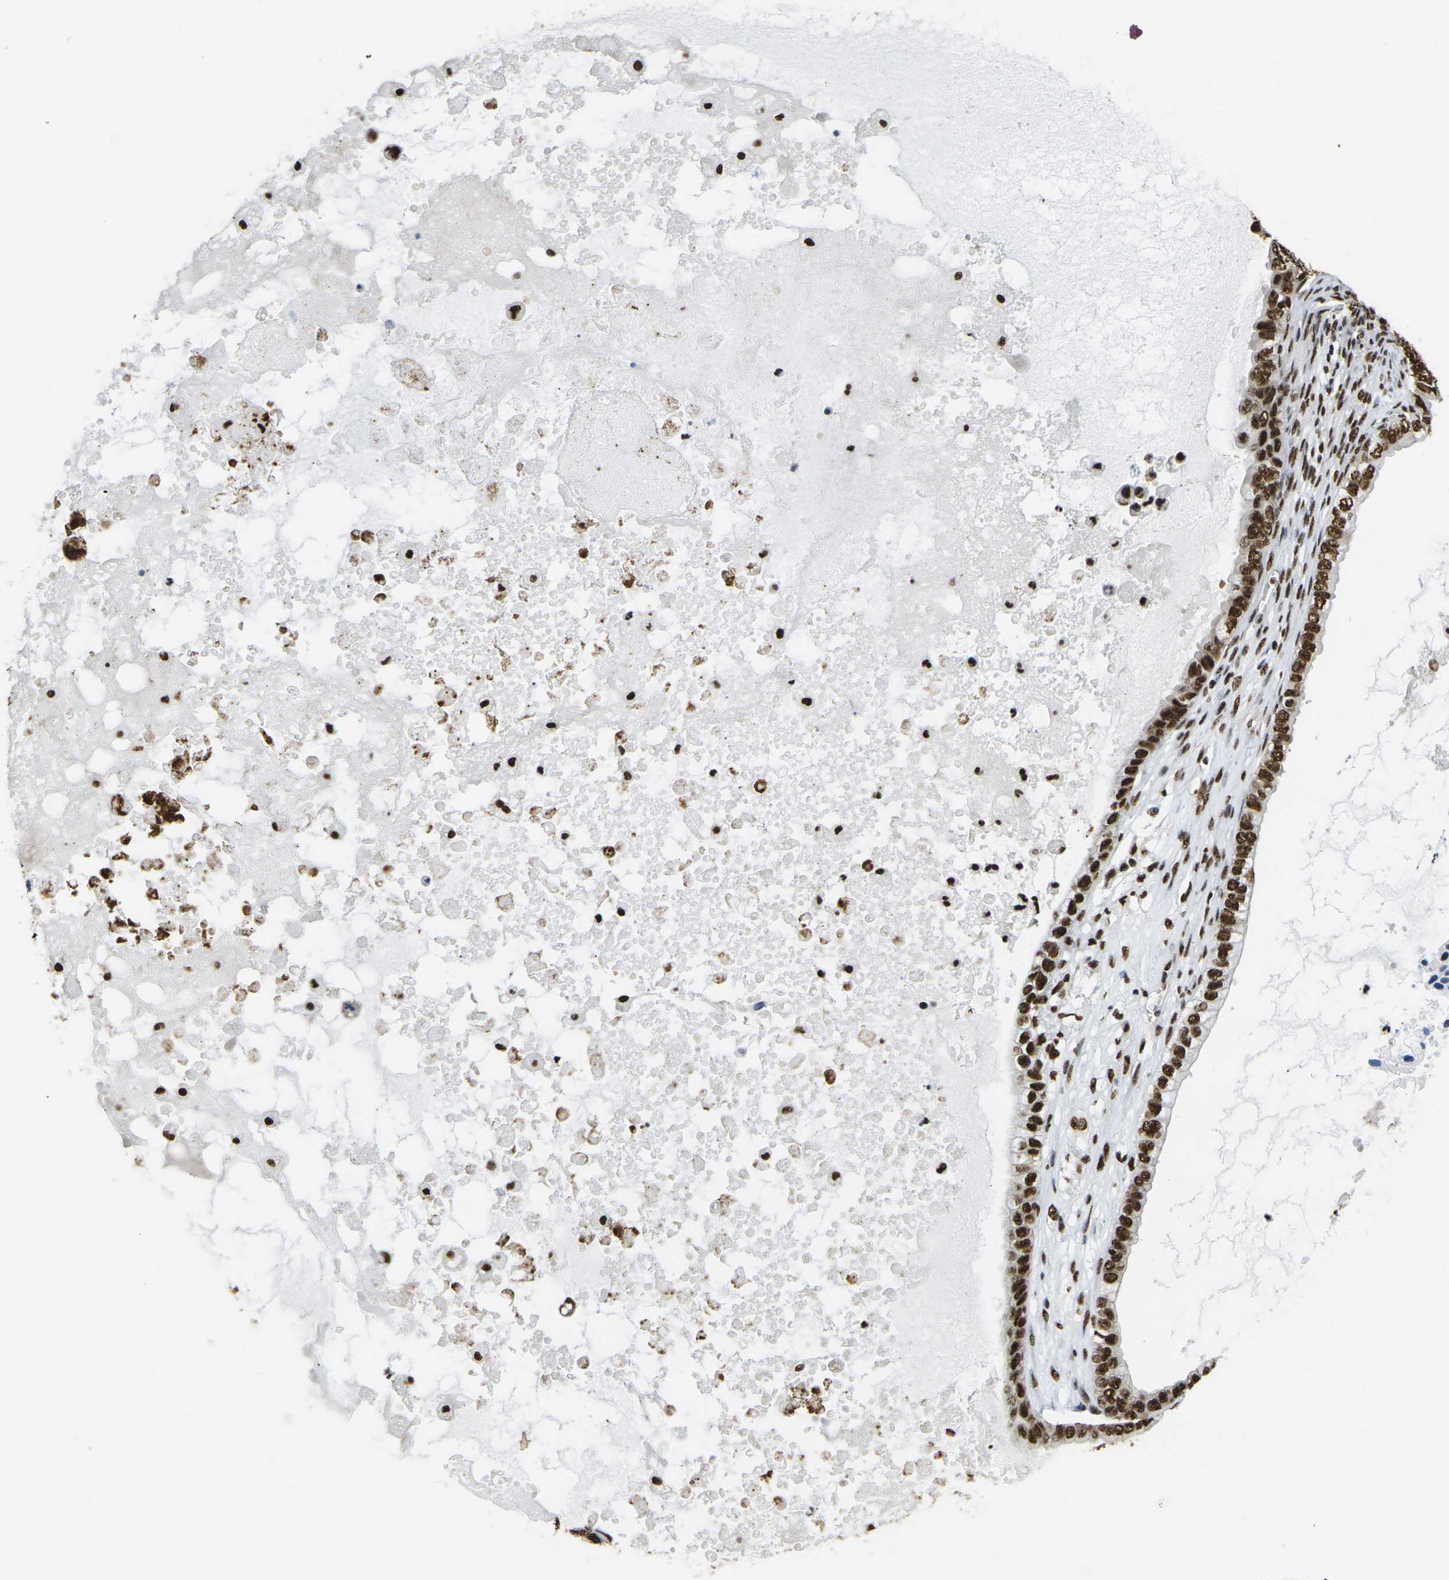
{"staining": {"intensity": "strong", "quantity": ">75%", "location": "nuclear"}, "tissue": "ovarian cancer", "cell_type": "Tumor cells", "image_type": "cancer", "snomed": [{"axis": "morphology", "description": "Cystadenocarcinoma, mucinous, NOS"}, {"axis": "topography", "description": "Ovary"}], "caption": "Immunohistochemical staining of ovarian cancer (mucinous cystadenocarcinoma) reveals high levels of strong nuclear staining in about >75% of tumor cells.", "gene": "SMARCC1", "patient": {"sex": "female", "age": 80}}